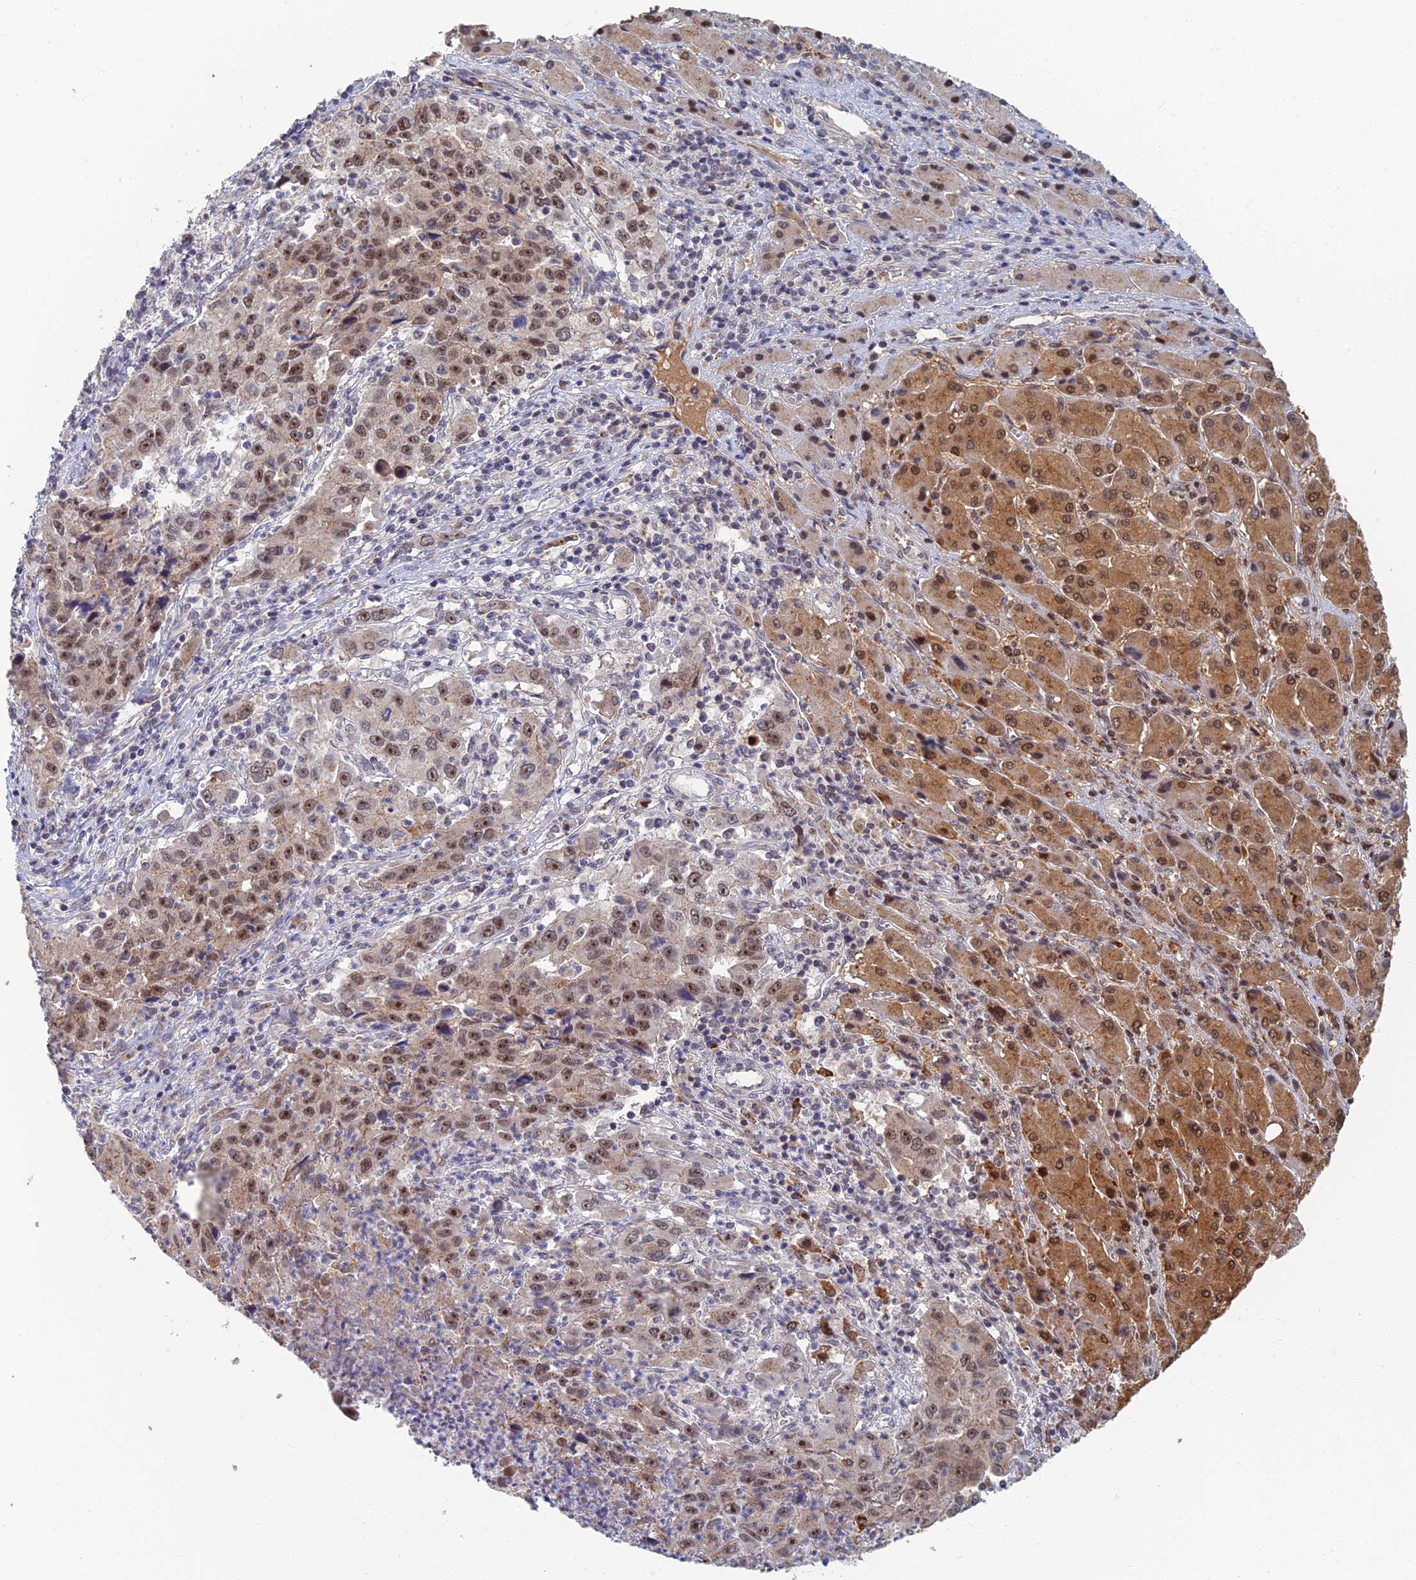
{"staining": {"intensity": "moderate", "quantity": ">75%", "location": "nuclear"}, "tissue": "liver cancer", "cell_type": "Tumor cells", "image_type": "cancer", "snomed": [{"axis": "morphology", "description": "Carcinoma, Hepatocellular, NOS"}, {"axis": "topography", "description": "Liver"}], "caption": "High-power microscopy captured an IHC image of liver hepatocellular carcinoma, revealing moderate nuclear expression in about >75% of tumor cells.", "gene": "GPATCH1", "patient": {"sex": "male", "age": 63}}